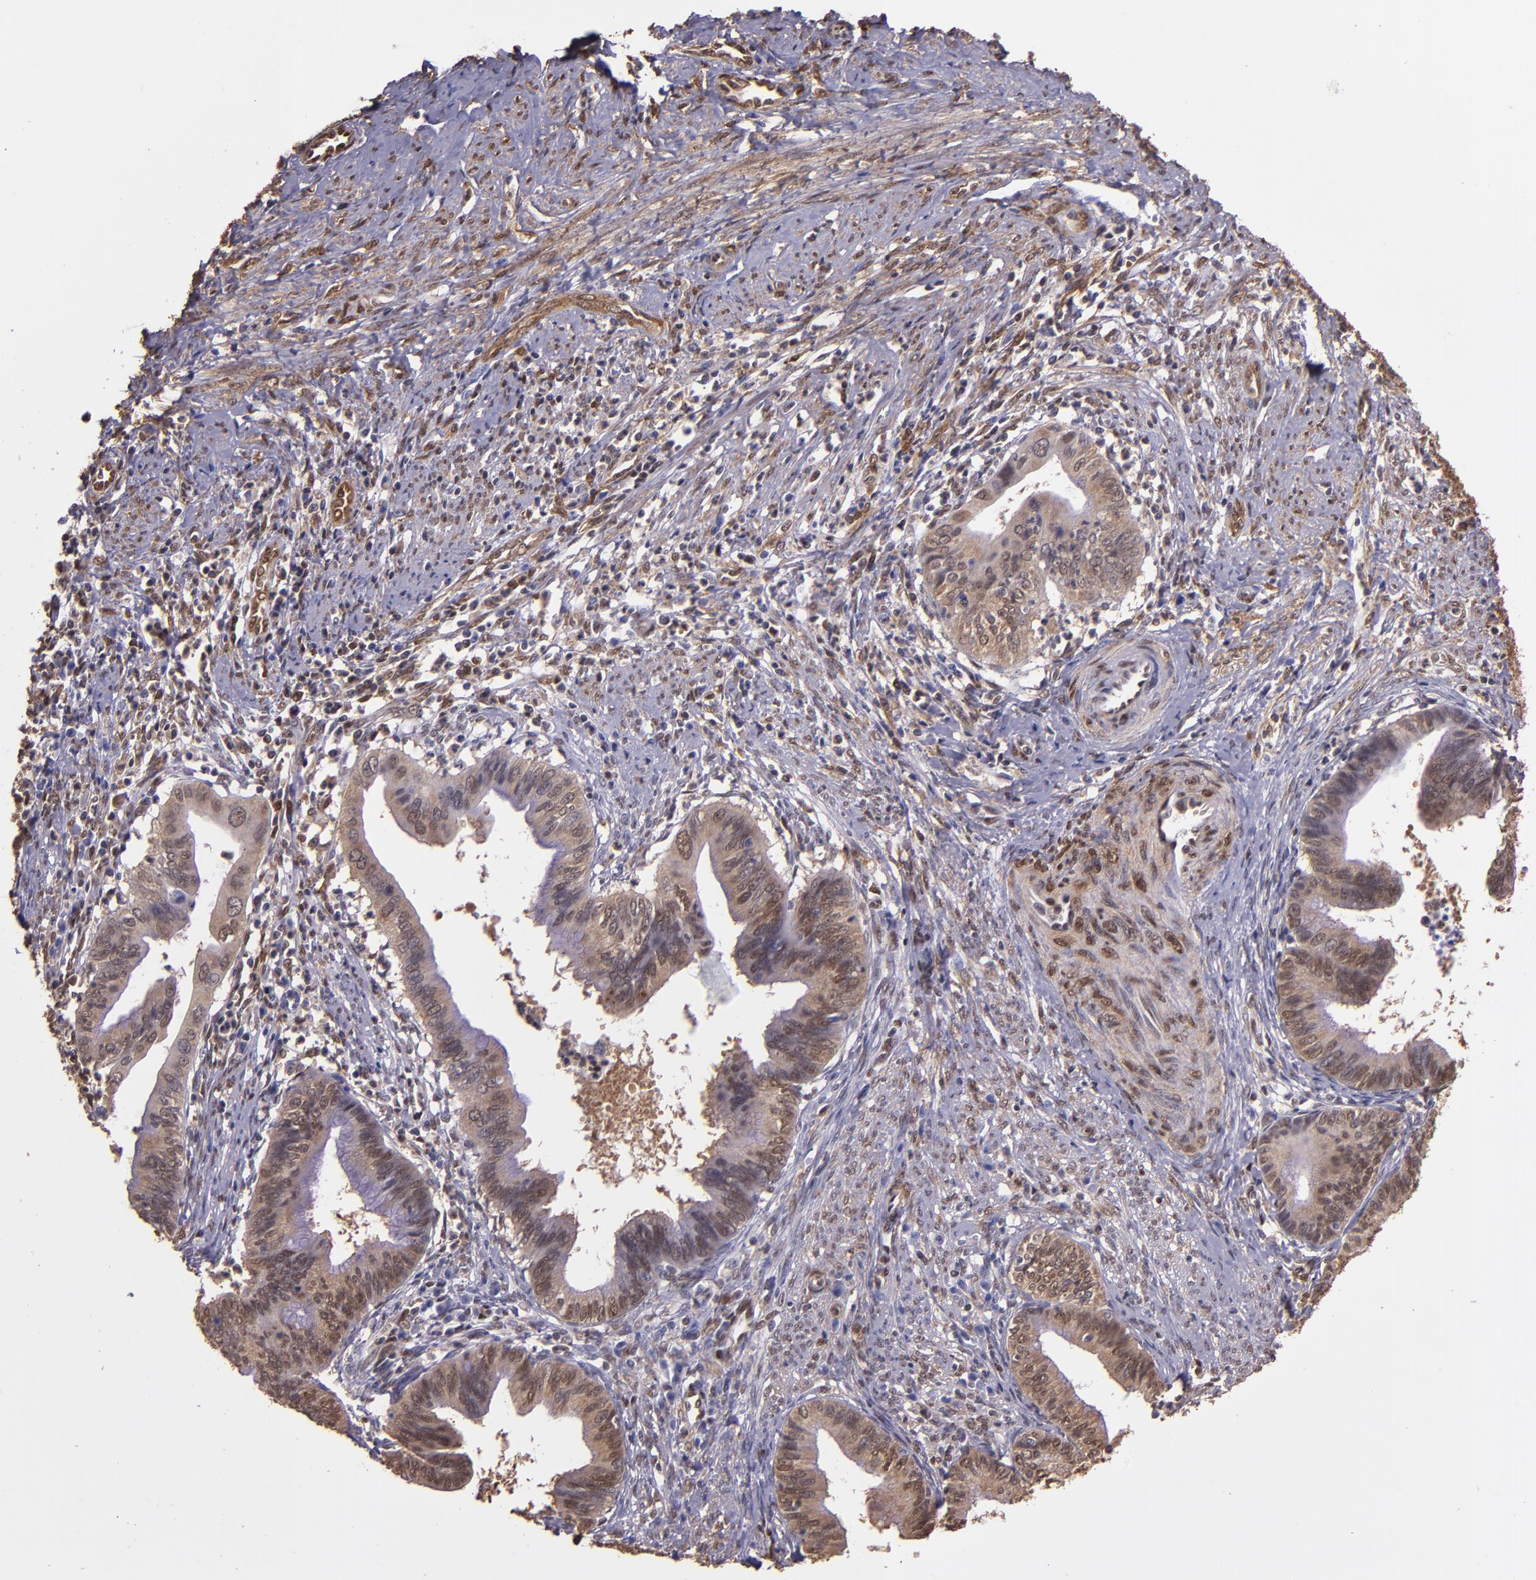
{"staining": {"intensity": "moderate", "quantity": ">75%", "location": "cytoplasmic/membranous"}, "tissue": "cervical cancer", "cell_type": "Tumor cells", "image_type": "cancer", "snomed": [{"axis": "morphology", "description": "Adenocarcinoma, NOS"}, {"axis": "topography", "description": "Cervix"}], "caption": "Tumor cells demonstrate moderate cytoplasmic/membranous staining in about >75% of cells in cervical adenocarcinoma. Immunohistochemistry stains the protein of interest in brown and the nuclei are stained blue.", "gene": "STAT6", "patient": {"sex": "female", "age": 36}}